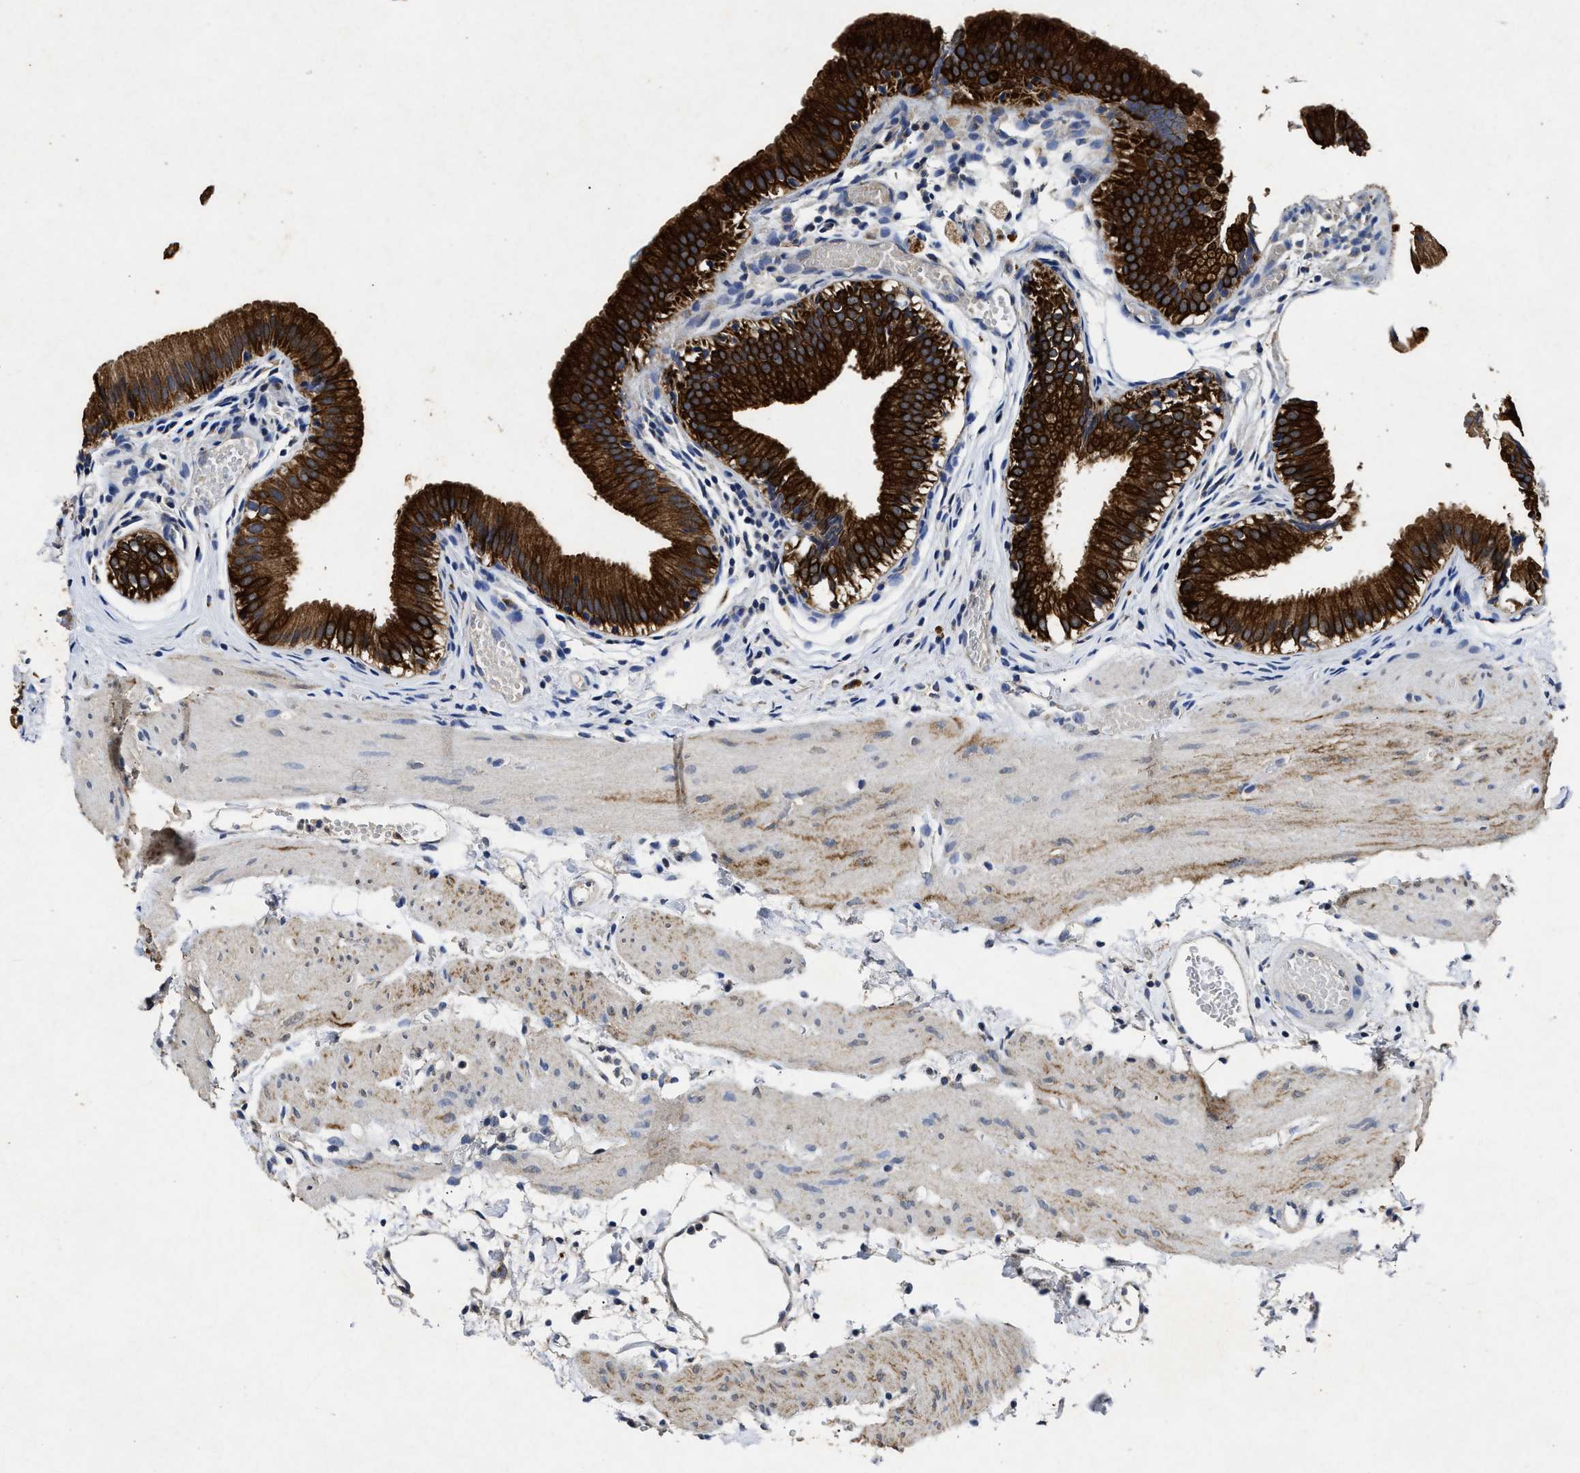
{"staining": {"intensity": "strong", "quantity": ">75%", "location": "cytoplasmic/membranous"}, "tissue": "gallbladder", "cell_type": "Glandular cells", "image_type": "normal", "snomed": [{"axis": "morphology", "description": "Normal tissue, NOS"}, {"axis": "topography", "description": "Gallbladder"}], "caption": "Gallbladder was stained to show a protein in brown. There is high levels of strong cytoplasmic/membranous positivity in approximately >75% of glandular cells. The staining is performed using DAB (3,3'-diaminobenzidine) brown chromogen to label protein expression. The nuclei are counter-stained blue using hematoxylin.", "gene": "CTNNA1", "patient": {"sex": "female", "age": 26}}